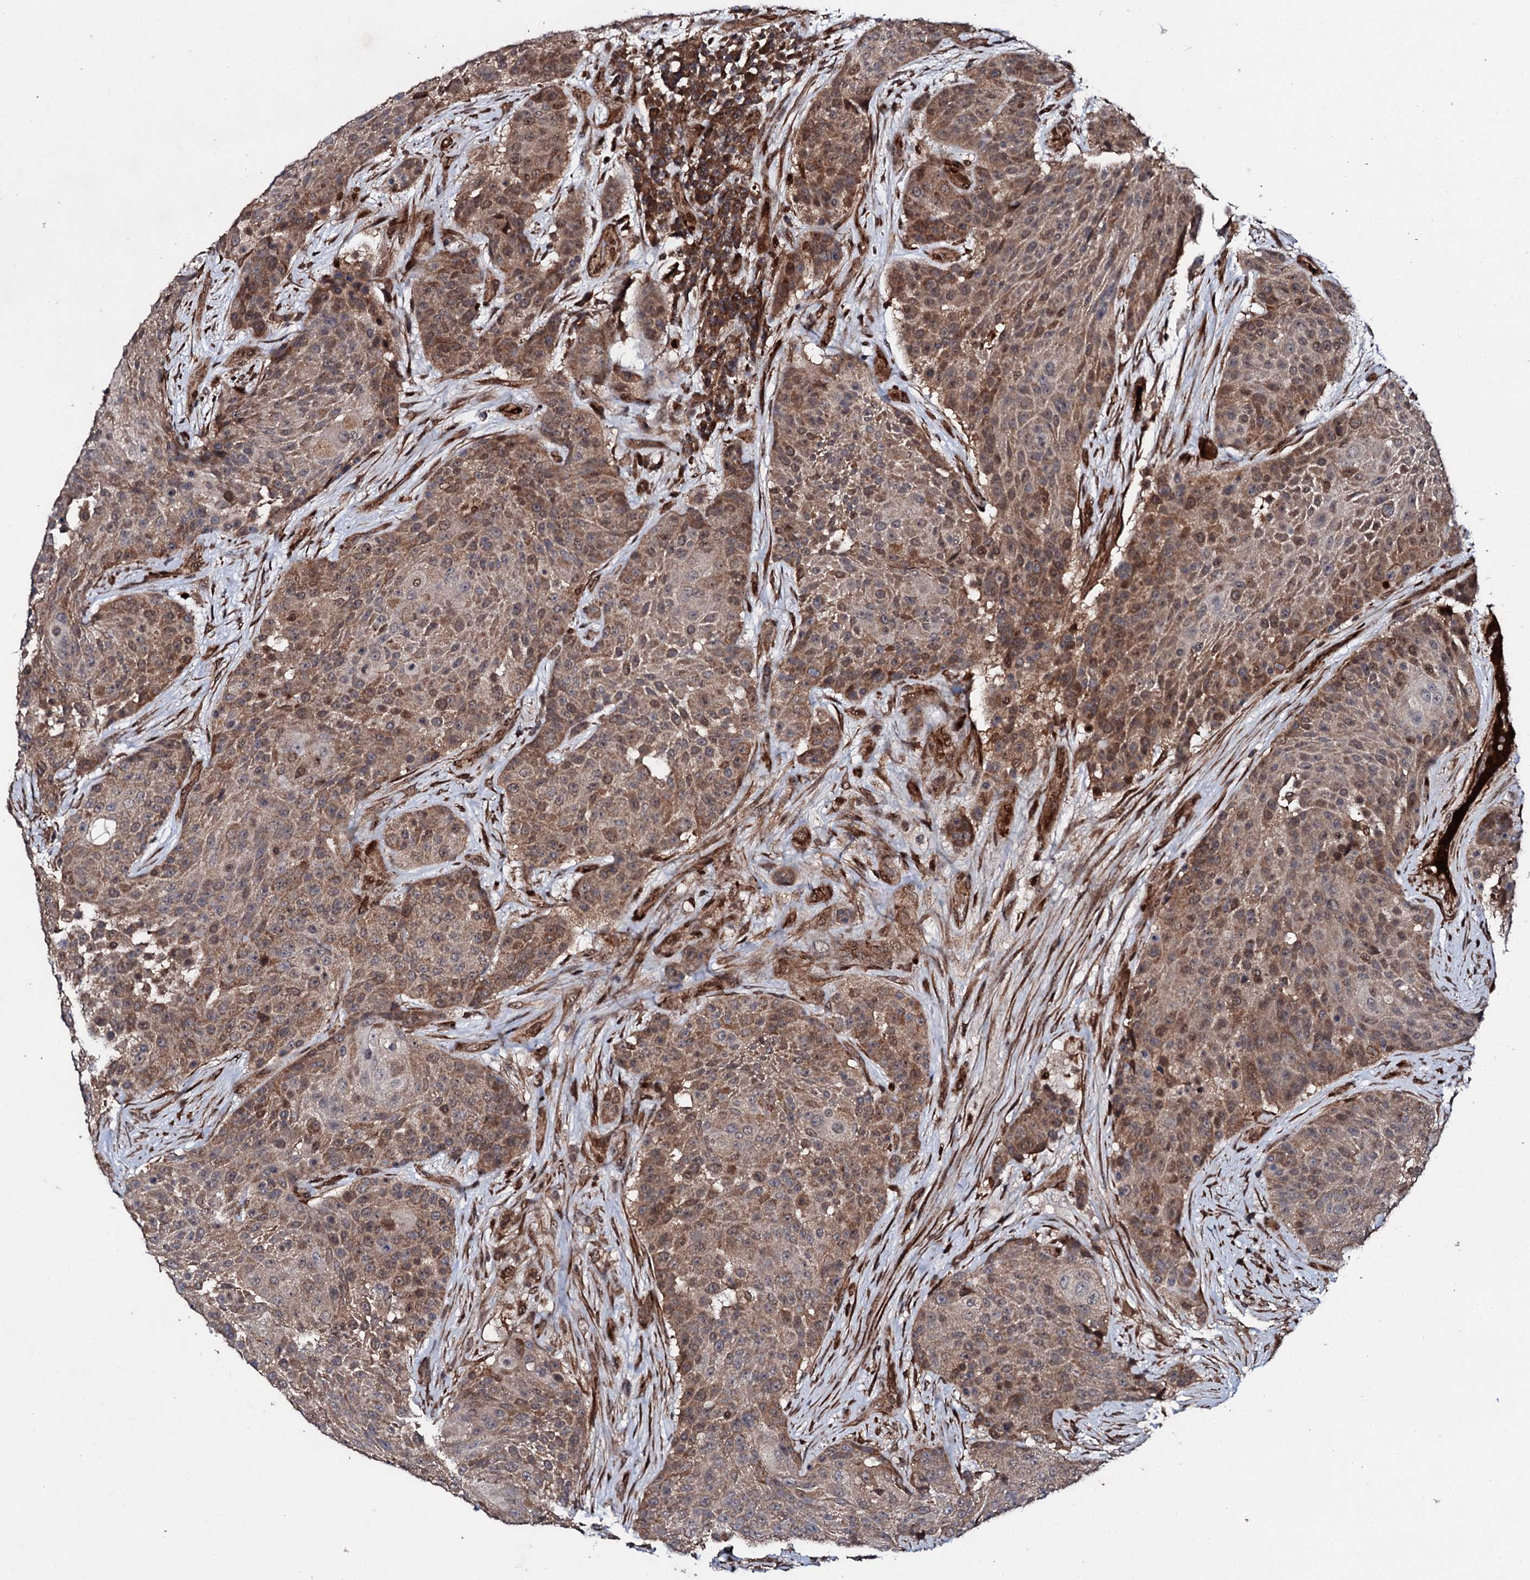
{"staining": {"intensity": "moderate", "quantity": ">75%", "location": "cytoplasmic/membranous,nuclear"}, "tissue": "urothelial cancer", "cell_type": "Tumor cells", "image_type": "cancer", "snomed": [{"axis": "morphology", "description": "Urothelial carcinoma, High grade"}, {"axis": "topography", "description": "Urinary bladder"}], "caption": "Immunohistochemical staining of urothelial carcinoma (high-grade) exhibits medium levels of moderate cytoplasmic/membranous and nuclear protein staining in about >75% of tumor cells.", "gene": "FAM111A", "patient": {"sex": "female", "age": 63}}